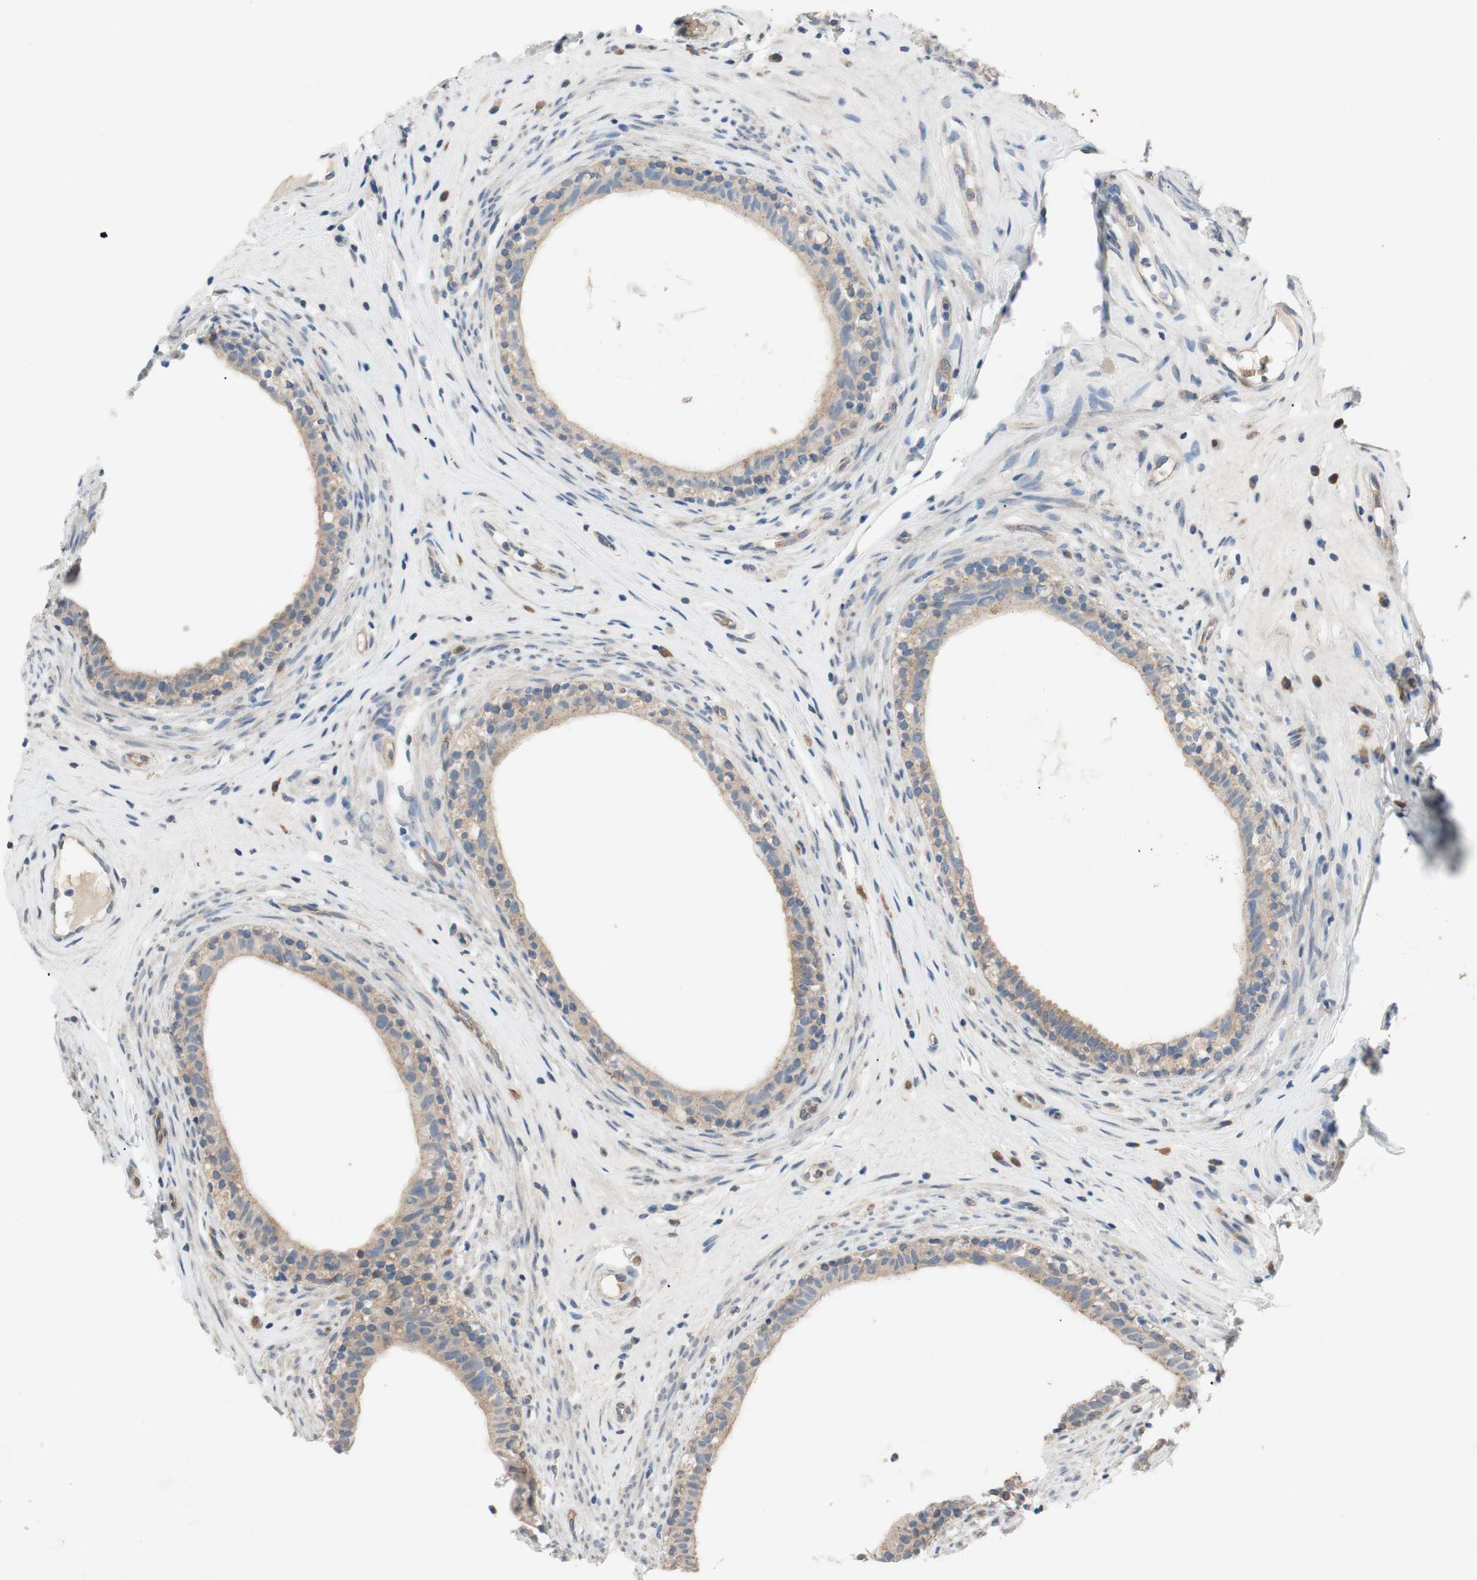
{"staining": {"intensity": "weak", "quantity": ">75%", "location": "cytoplasmic/membranous"}, "tissue": "epididymis", "cell_type": "Glandular cells", "image_type": "normal", "snomed": [{"axis": "morphology", "description": "Normal tissue, NOS"}, {"axis": "morphology", "description": "Inflammation, NOS"}, {"axis": "topography", "description": "Epididymis"}], "caption": "Protein positivity by IHC displays weak cytoplasmic/membranous expression in approximately >75% of glandular cells in unremarkable epididymis. (DAB (3,3'-diaminobenzidine) IHC with brightfield microscopy, high magnification).", "gene": "ADD2", "patient": {"sex": "male", "age": 84}}